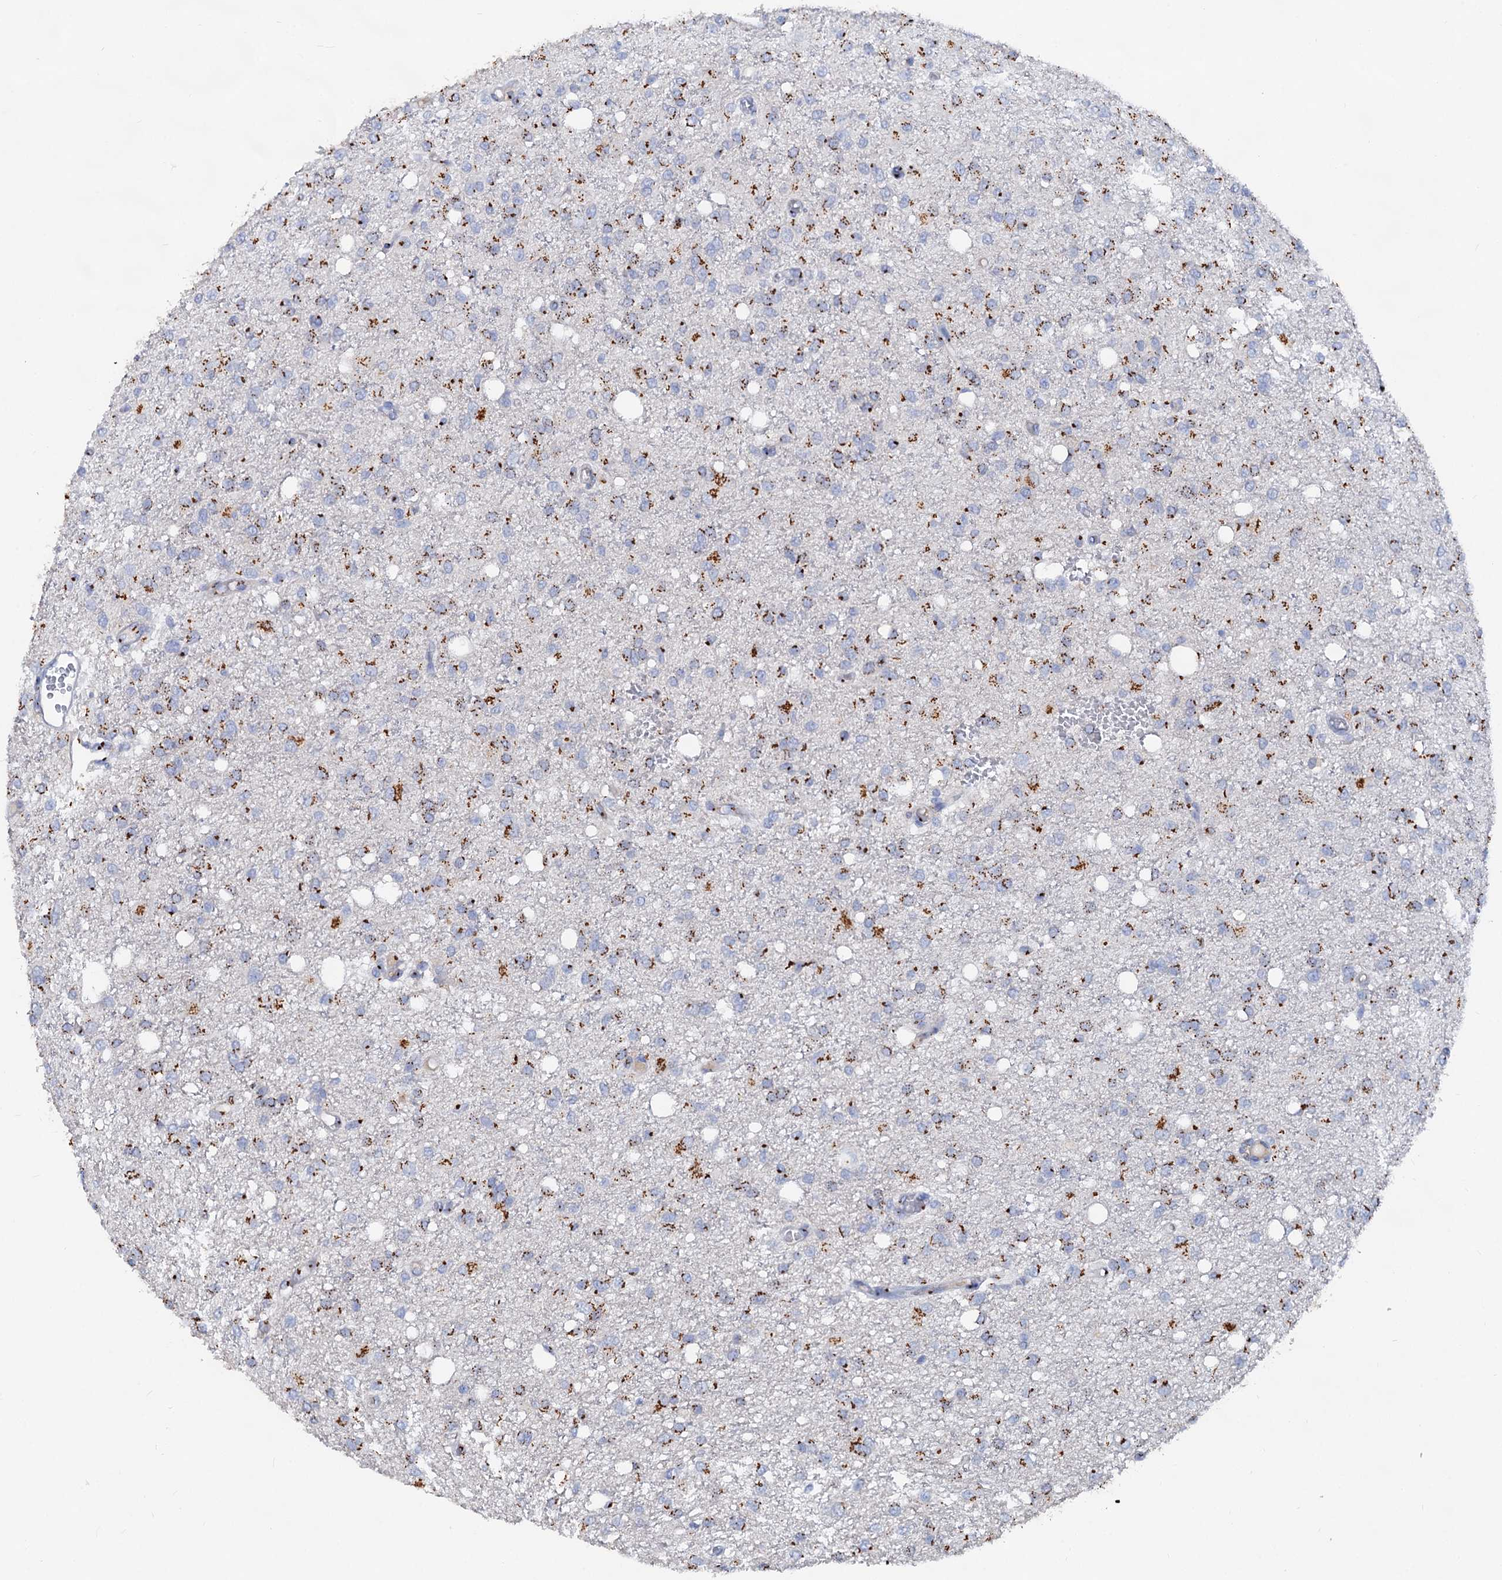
{"staining": {"intensity": "strong", "quantity": ">75%", "location": "cytoplasmic/membranous"}, "tissue": "glioma", "cell_type": "Tumor cells", "image_type": "cancer", "snomed": [{"axis": "morphology", "description": "Glioma, malignant, High grade"}, {"axis": "topography", "description": "Brain"}], "caption": "Human malignant high-grade glioma stained with a brown dye exhibits strong cytoplasmic/membranous positive expression in approximately >75% of tumor cells.", "gene": "TM9SF3", "patient": {"sex": "female", "age": 59}}